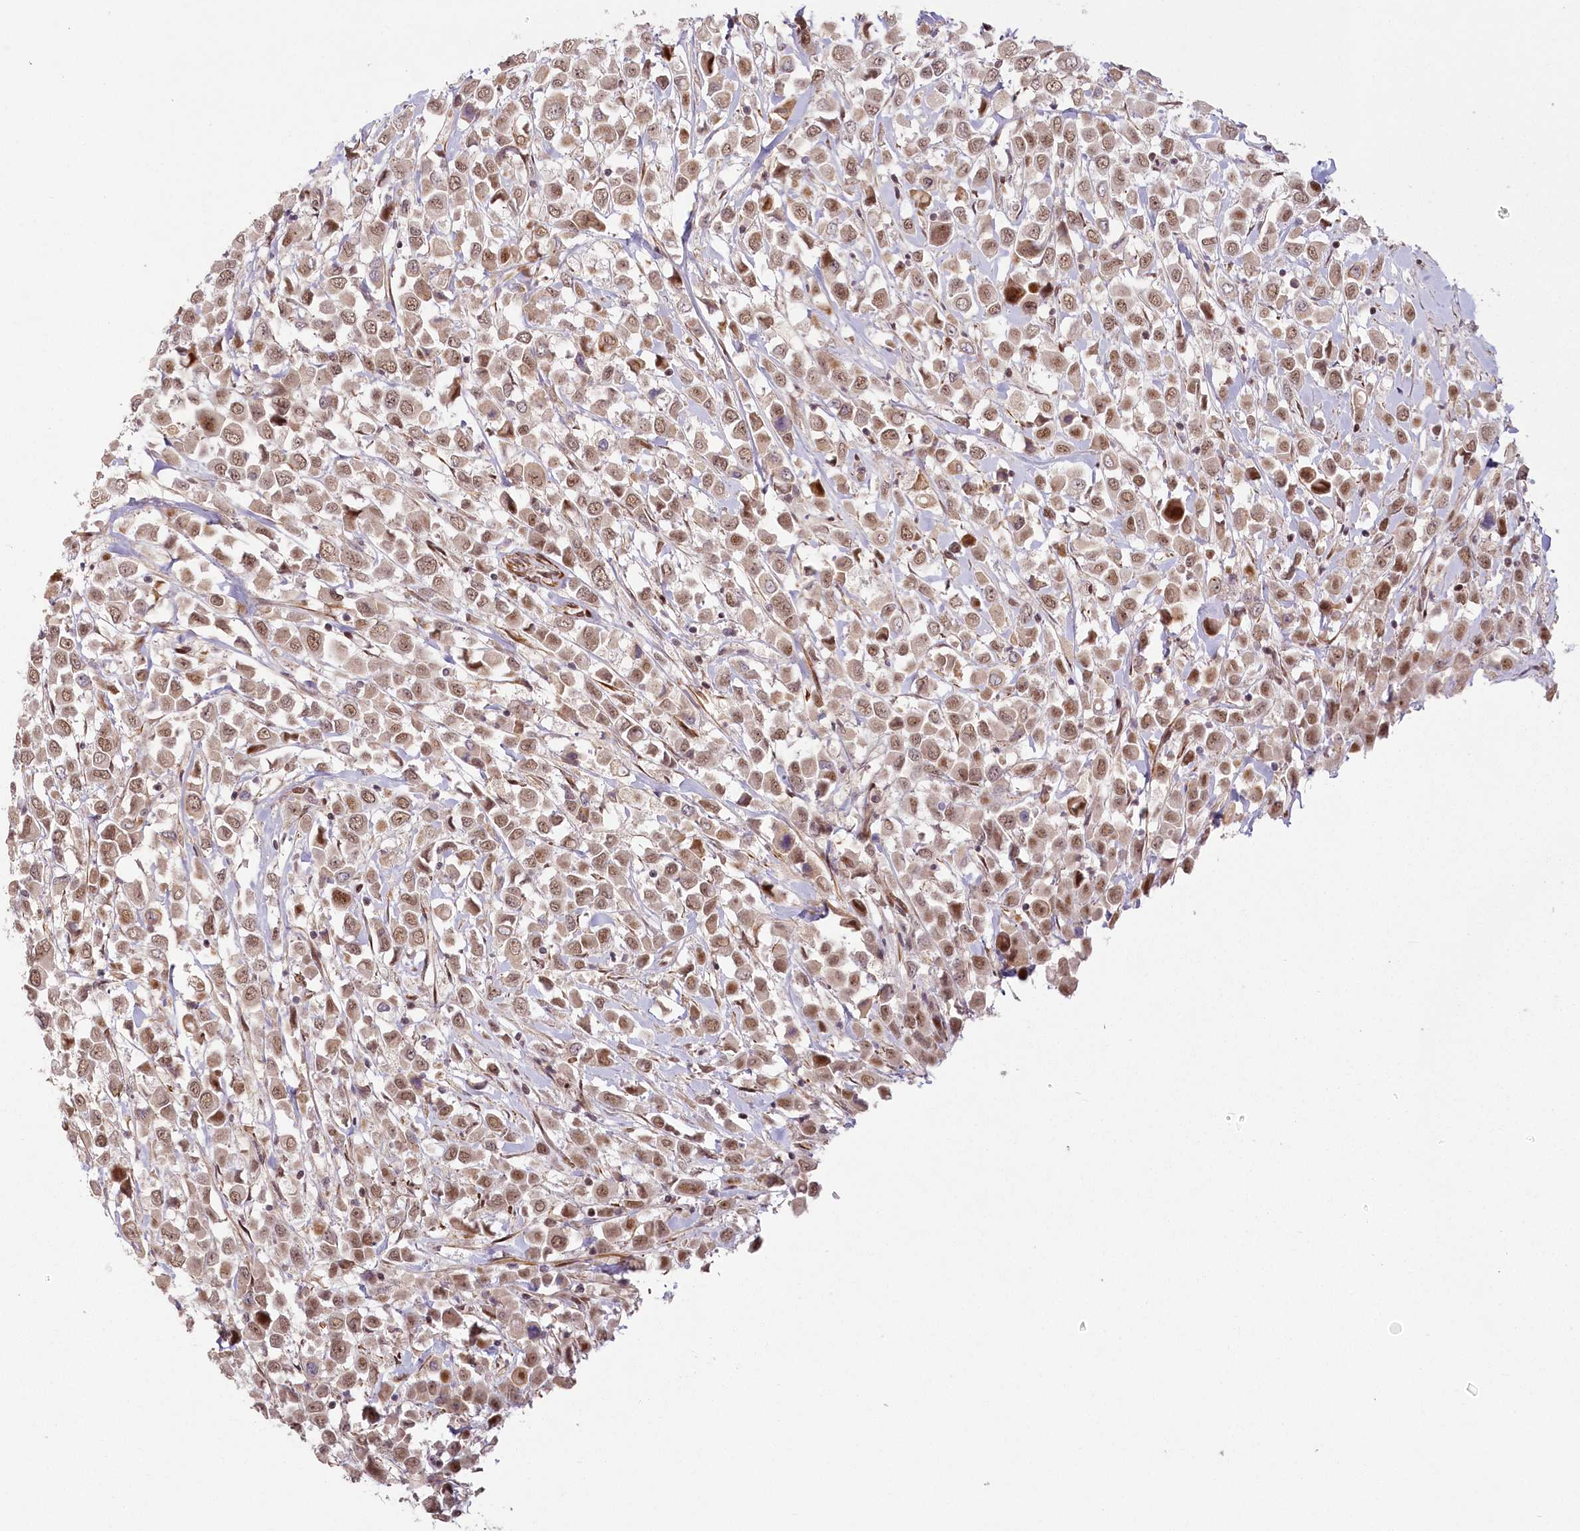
{"staining": {"intensity": "moderate", "quantity": ">75%", "location": "nuclear"}, "tissue": "breast cancer", "cell_type": "Tumor cells", "image_type": "cancer", "snomed": [{"axis": "morphology", "description": "Duct carcinoma"}, {"axis": "topography", "description": "Breast"}], "caption": "This histopathology image displays immunohistochemistry staining of human breast invasive ductal carcinoma, with medium moderate nuclear positivity in about >75% of tumor cells.", "gene": "FAM204A", "patient": {"sex": "female", "age": 61}}